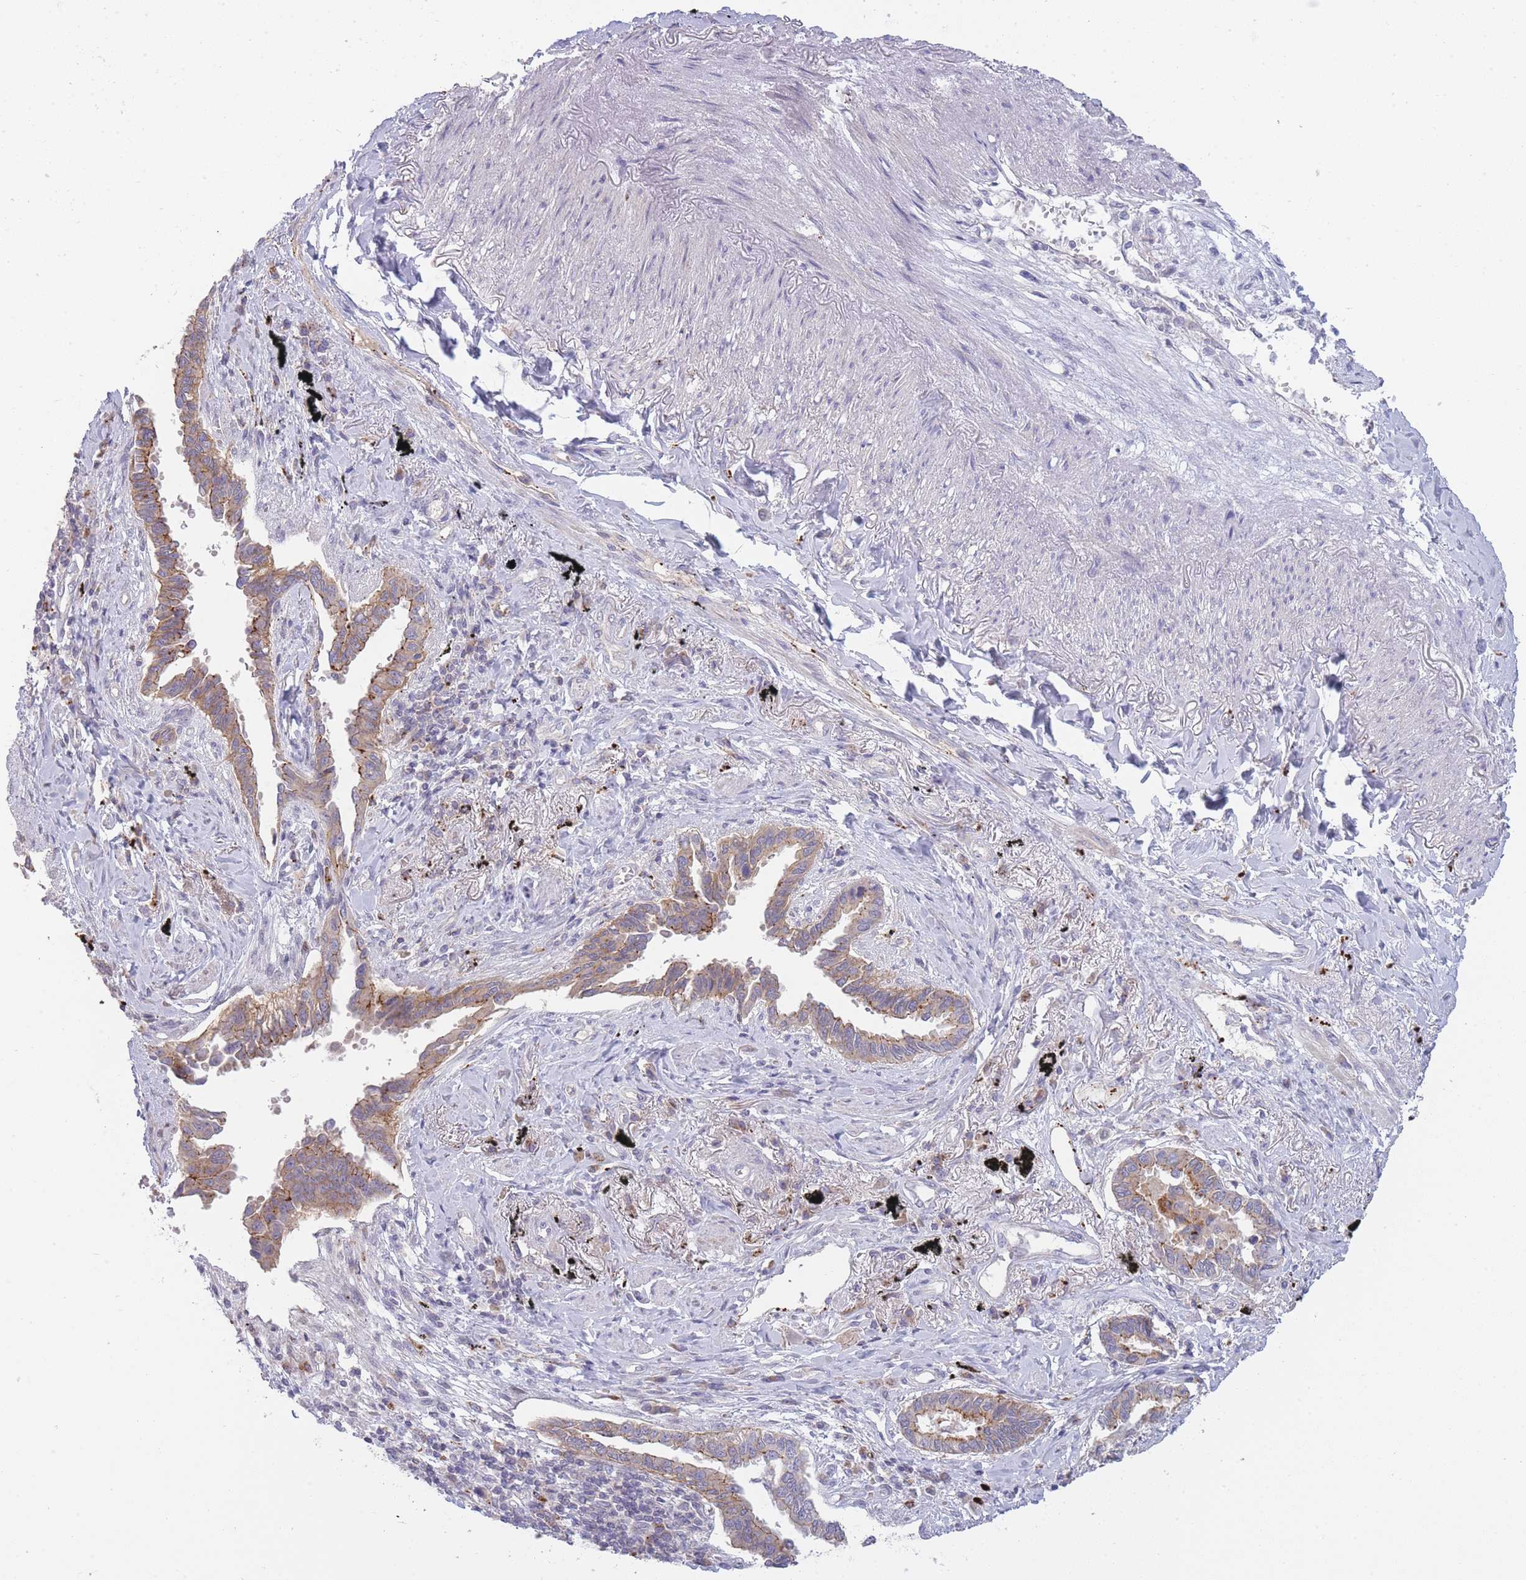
{"staining": {"intensity": "weak", "quantity": ">75%", "location": "cytoplasmic/membranous"}, "tissue": "lung cancer", "cell_type": "Tumor cells", "image_type": "cancer", "snomed": [{"axis": "morphology", "description": "Adenocarcinoma, NOS"}, {"axis": "topography", "description": "Lung"}], "caption": "A brown stain highlights weak cytoplasmic/membranous staining of a protein in human lung adenocarcinoma tumor cells.", "gene": "TRIM61", "patient": {"sex": "male", "age": 67}}